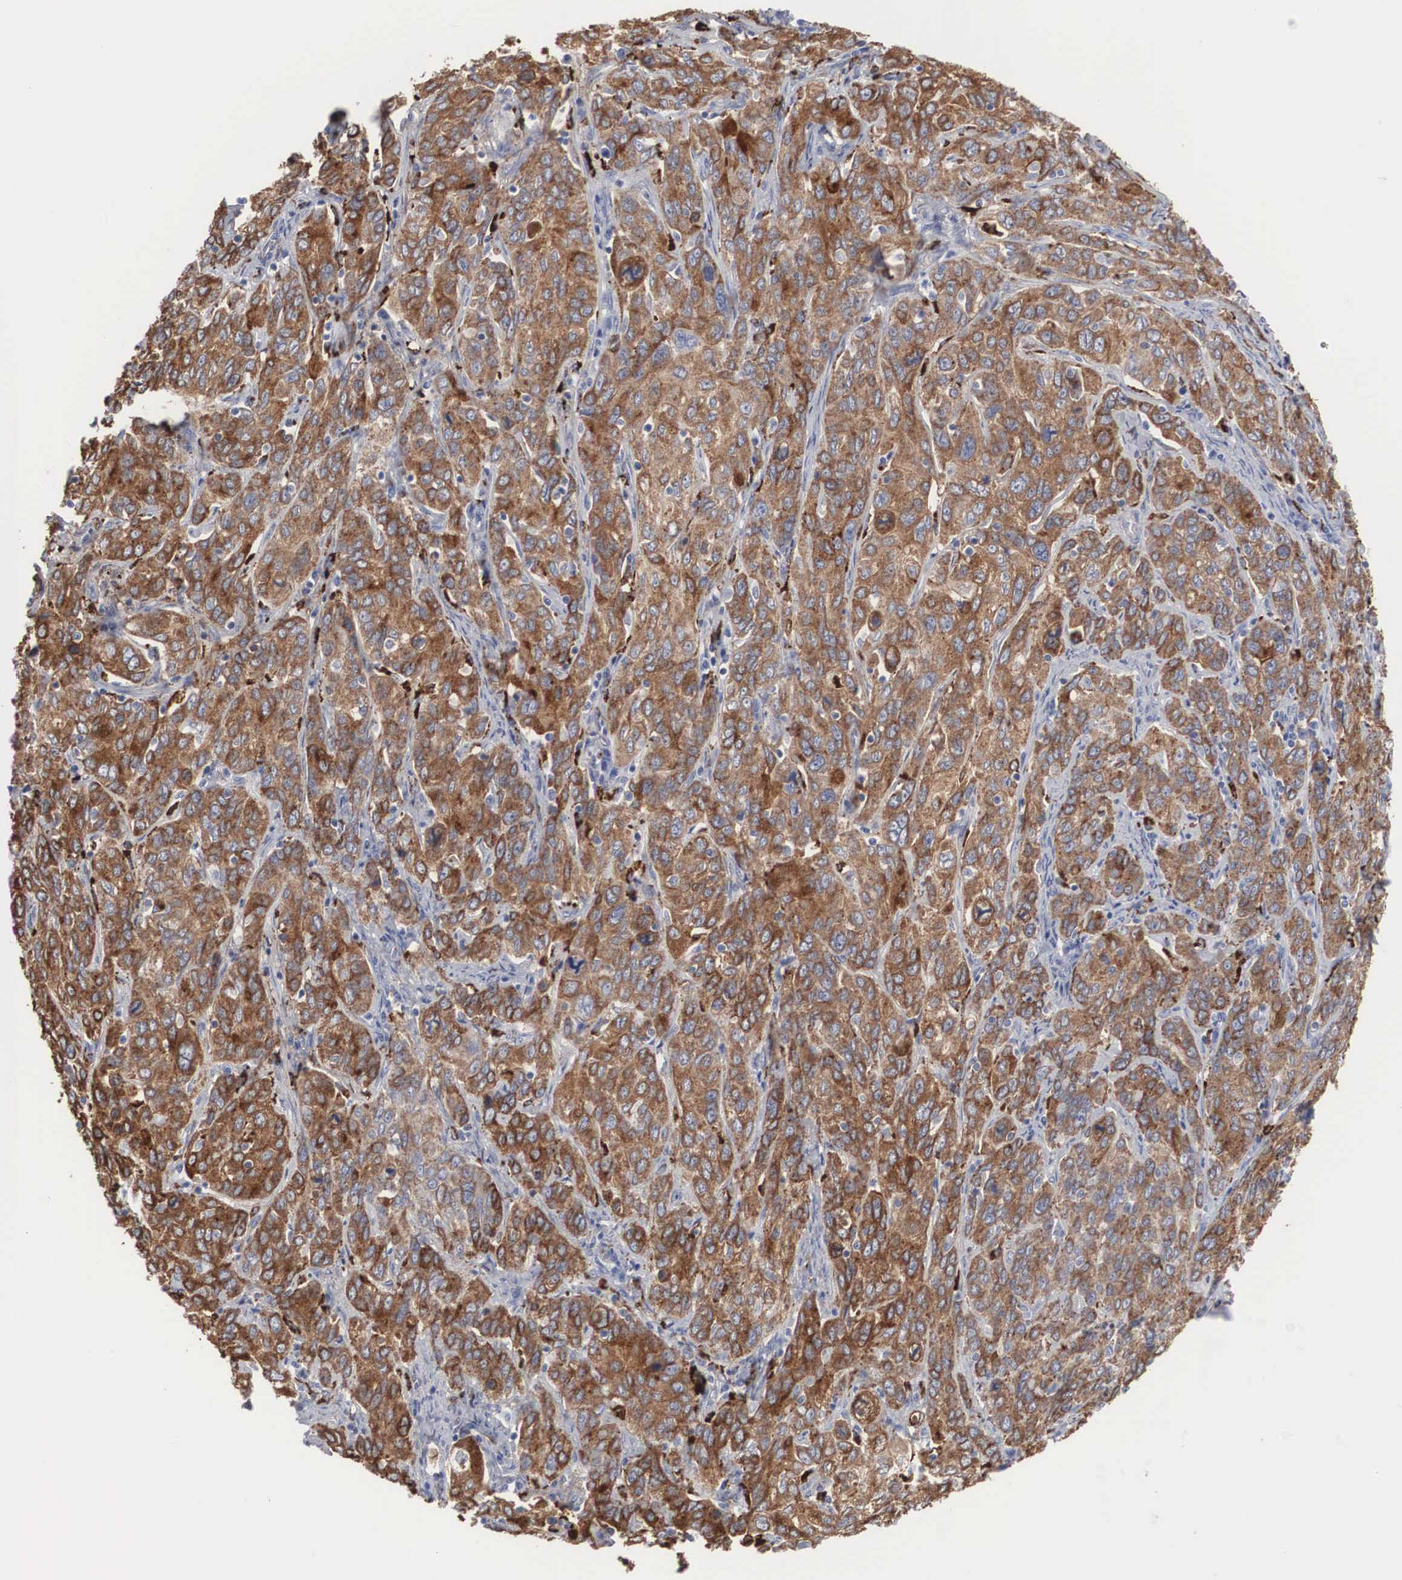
{"staining": {"intensity": "strong", "quantity": "25%-75%", "location": "cytoplasmic/membranous"}, "tissue": "cervical cancer", "cell_type": "Tumor cells", "image_type": "cancer", "snomed": [{"axis": "morphology", "description": "Squamous cell carcinoma, NOS"}, {"axis": "topography", "description": "Cervix"}], "caption": "A brown stain labels strong cytoplasmic/membranous staining of a protein in cervical cancer tumor cells.", "gene": "LGALS3BP", "patient": {"sex": "female", "age": 38}}